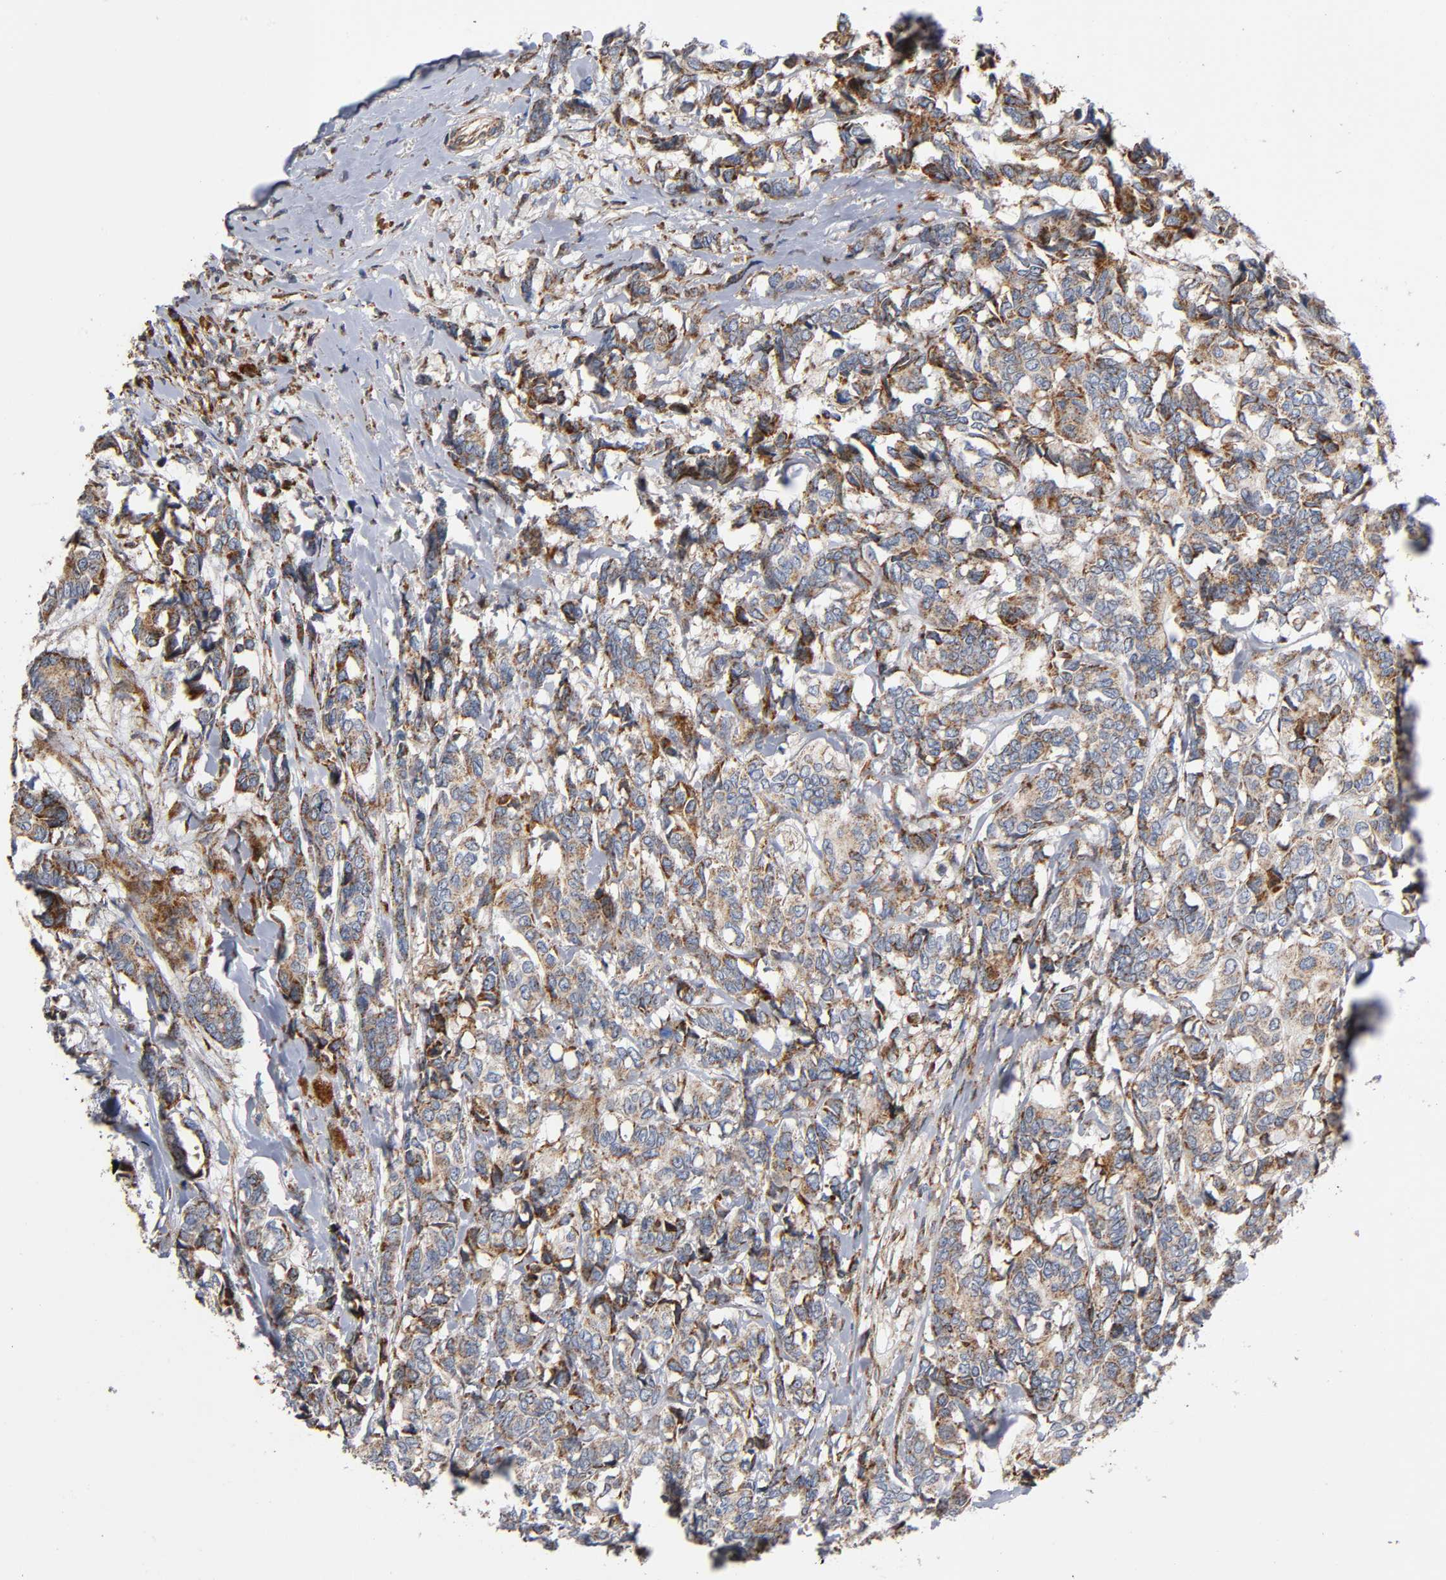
{"staining": {"intensity": "moderate", "quantity": "25%-75%", "location": "cytoplasmic/membranous"}, "tissue": "breast cancer", "cell_type": "Tumor cells", "image_type": "cancer", "snomed": [{"axis": "morphology", "description": "Duct carcinoma"}, {"axis": "topography", "description": "Breast"}], "caption": "An immunohistochemistry image of neoplastic tissue is shown. Protein staining in brown shows moderate cytoplasmic/membranous positivity in breast cancer (infiltrating ductal carcinoma) within tumor cells.", "gene": "MAP3K1", "patient": {"sex": "female", "age": 87}}